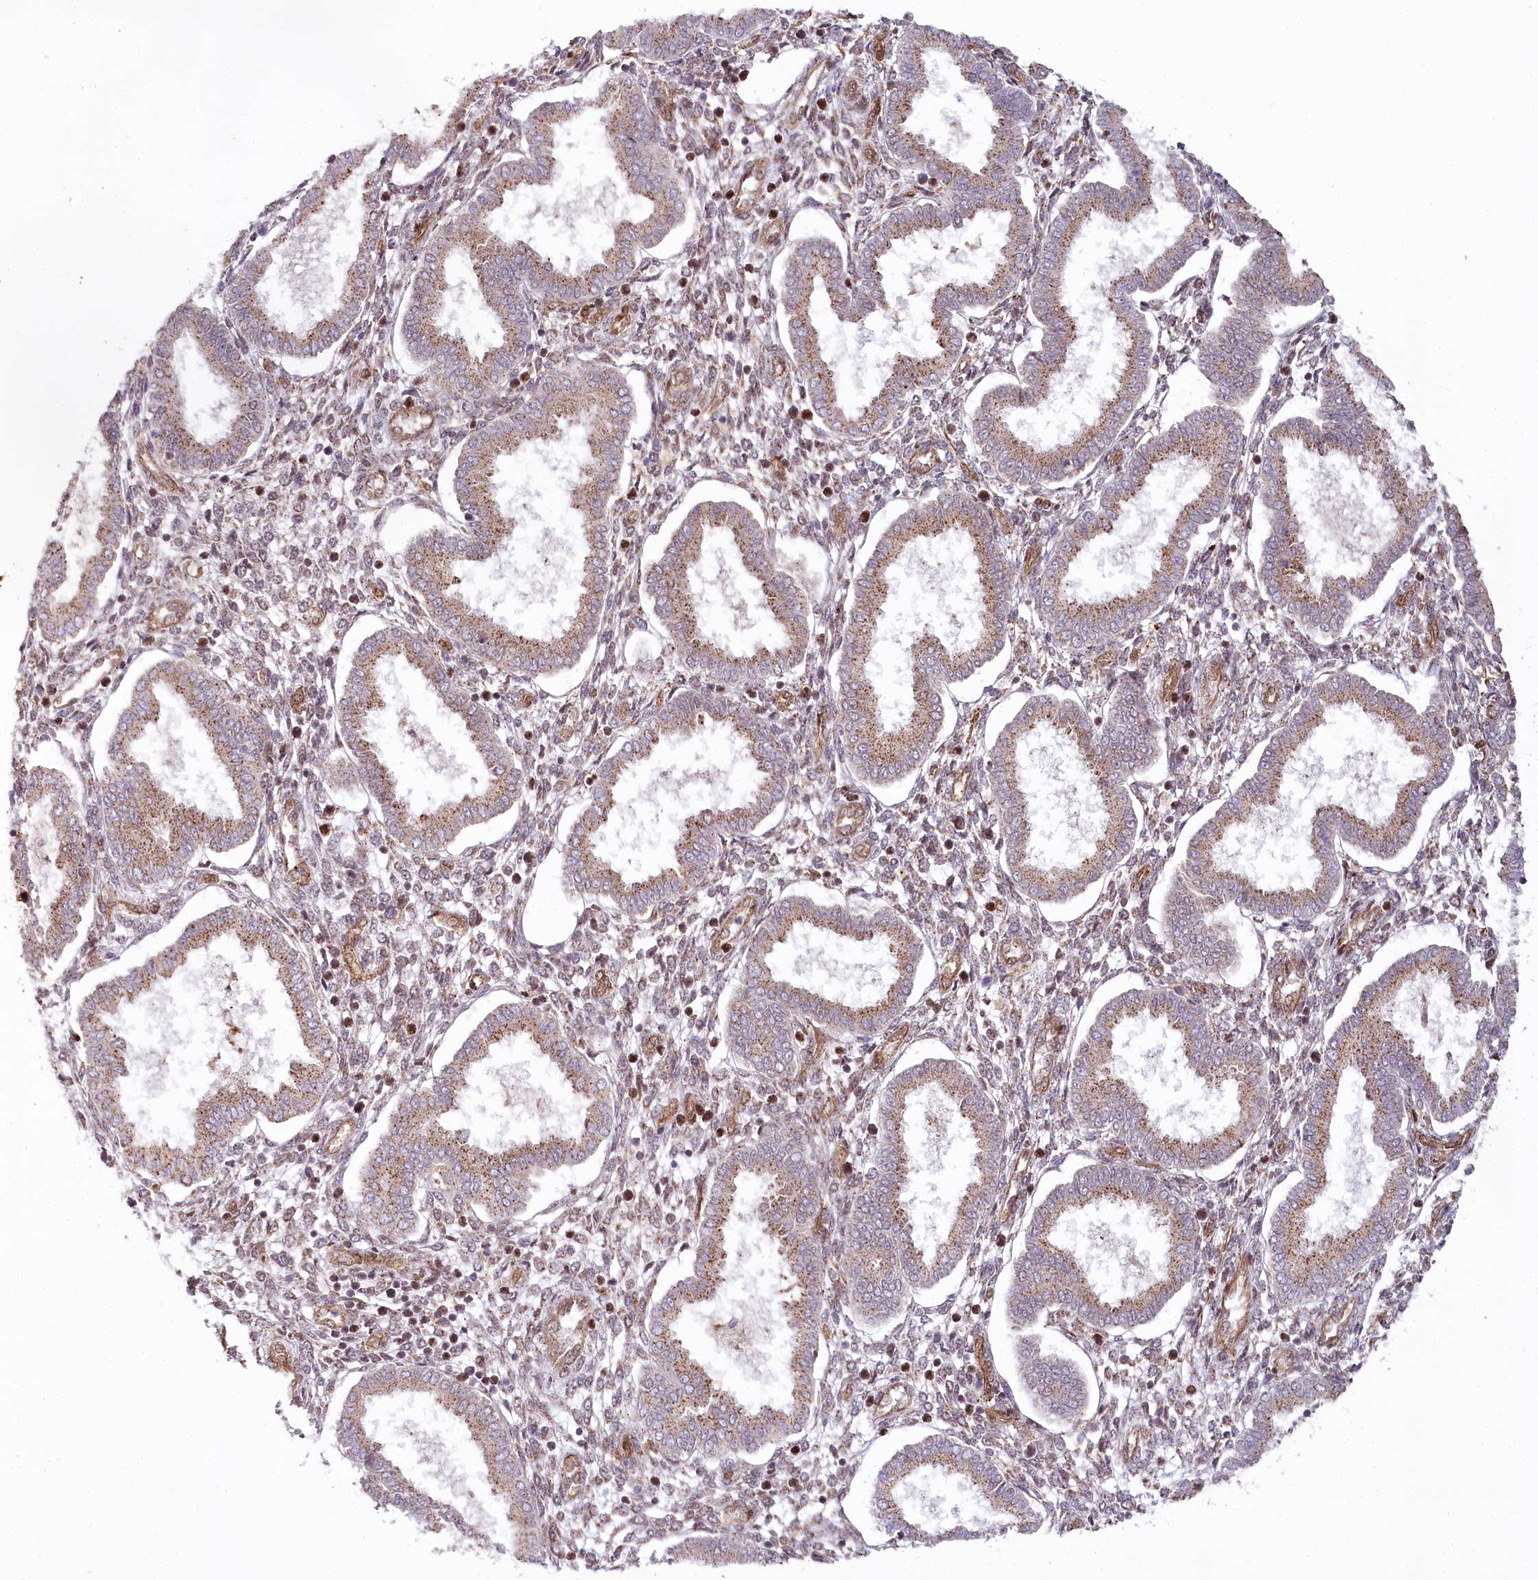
{"staining": {"intensity": "moderate", "quantity": "25%-75%", "location": "cytoplasmic/membranous,nuclear"}, "tissue": "endometrium", "cell_type": "Cells in endometrial stroma", "image_type": "normal", "snomed": [{"axis": "morphology", "description": "Normal tissue, NOS"}, {"axis": "topography", "description": "Endometrium"}], "caption": "Unremarkable endometrium demonstrates moderate cytoplasmic/membranous,nuclear expression in approximately 25%-75% of cells in endometrial stroma.", "gene": "COPG1", "patient": {"sex": "female", "age": 24}}